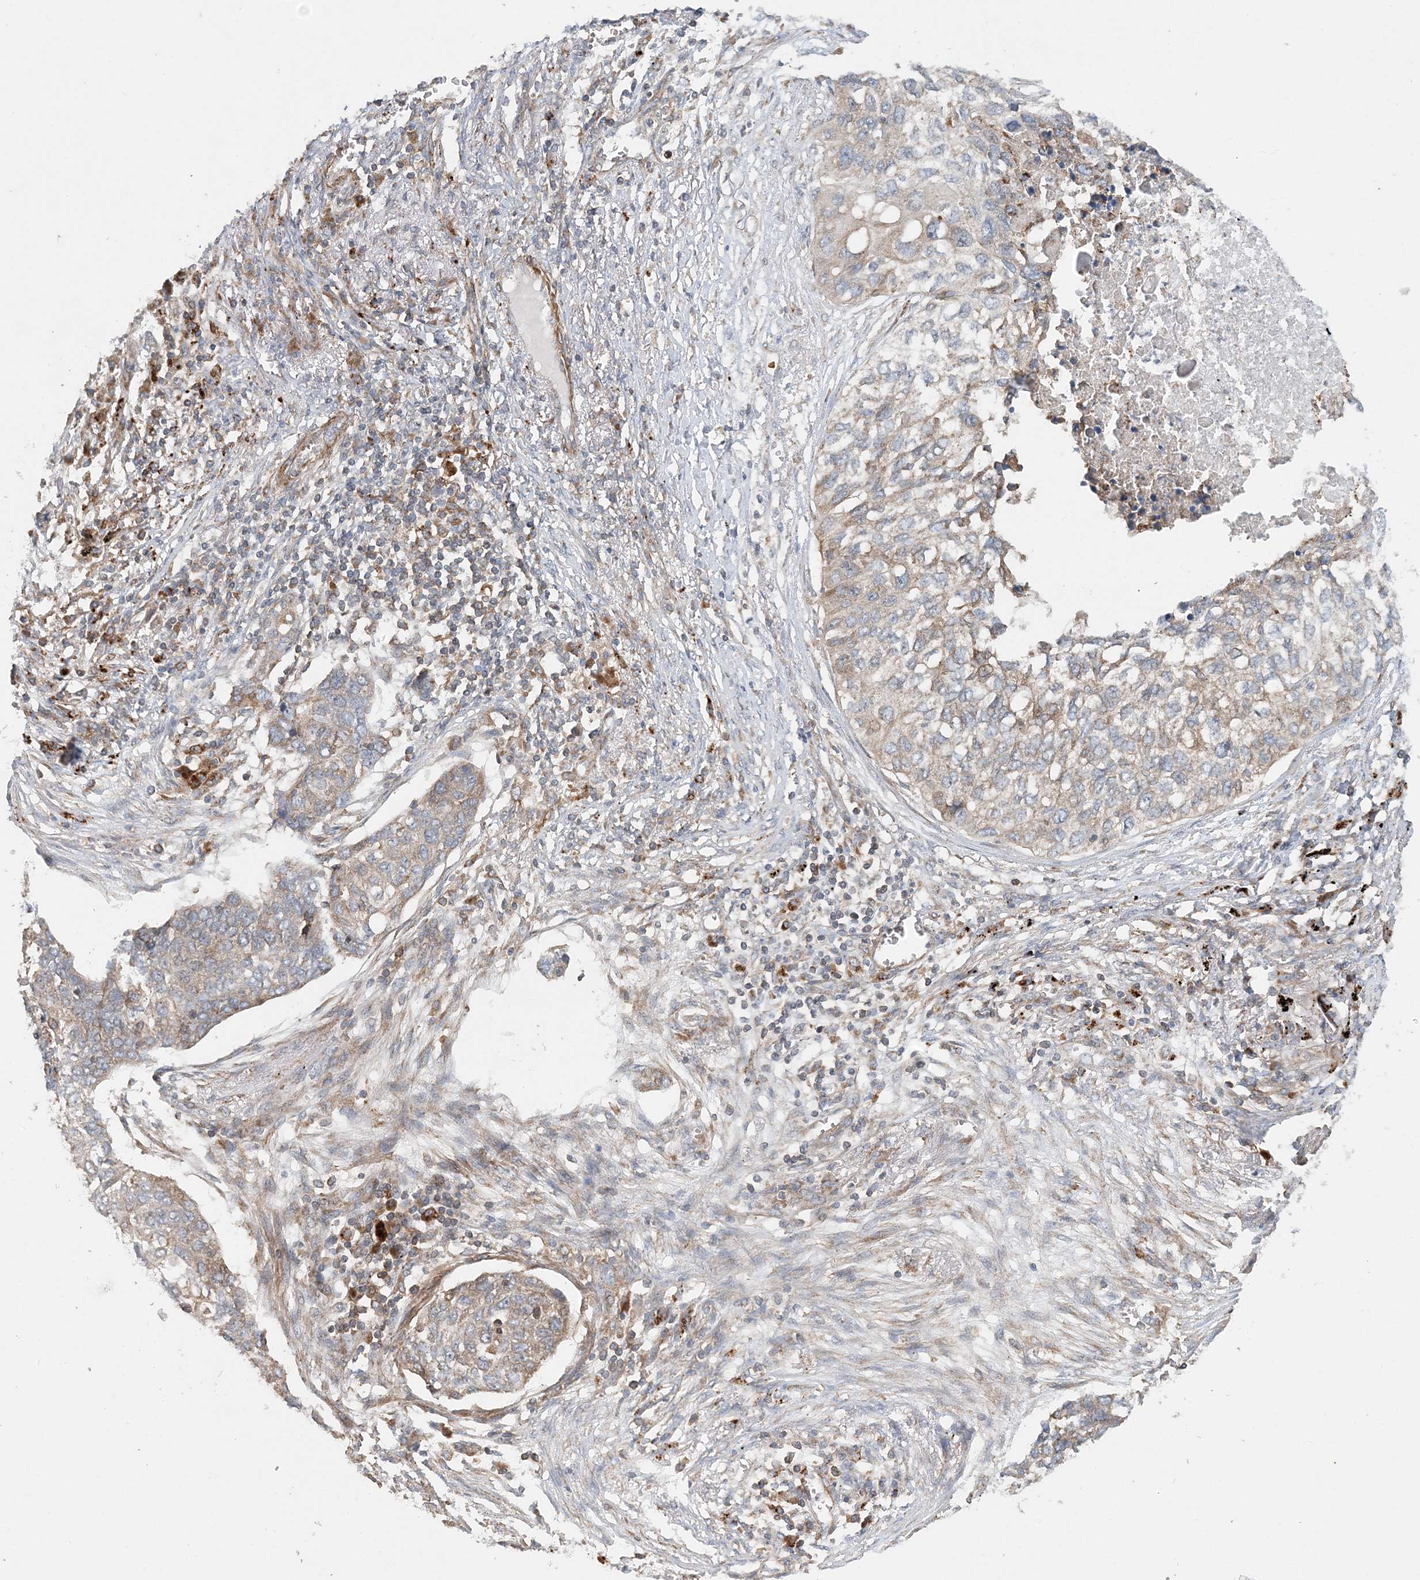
{"staining": {"intensity": "weak", "quantity": ">75%", "location": "cytoplasmic/membranous"}, "tissue": "lung cancer", "cell_type": "Tumor cells", "image_type": "cancer", "snomed": [{"axis": "morphology", "description": "Squamous cell carcinoma, NOS"}, {"axis": "topography", "description": "Lung"}], "caption": "Tumor cells show weak cytoplasmic/membranous expression in about >75% of cells in squamous cell carcinoma (lung).", "gene": "TTI1", "patient": {"sex": "female", "age": 63}}